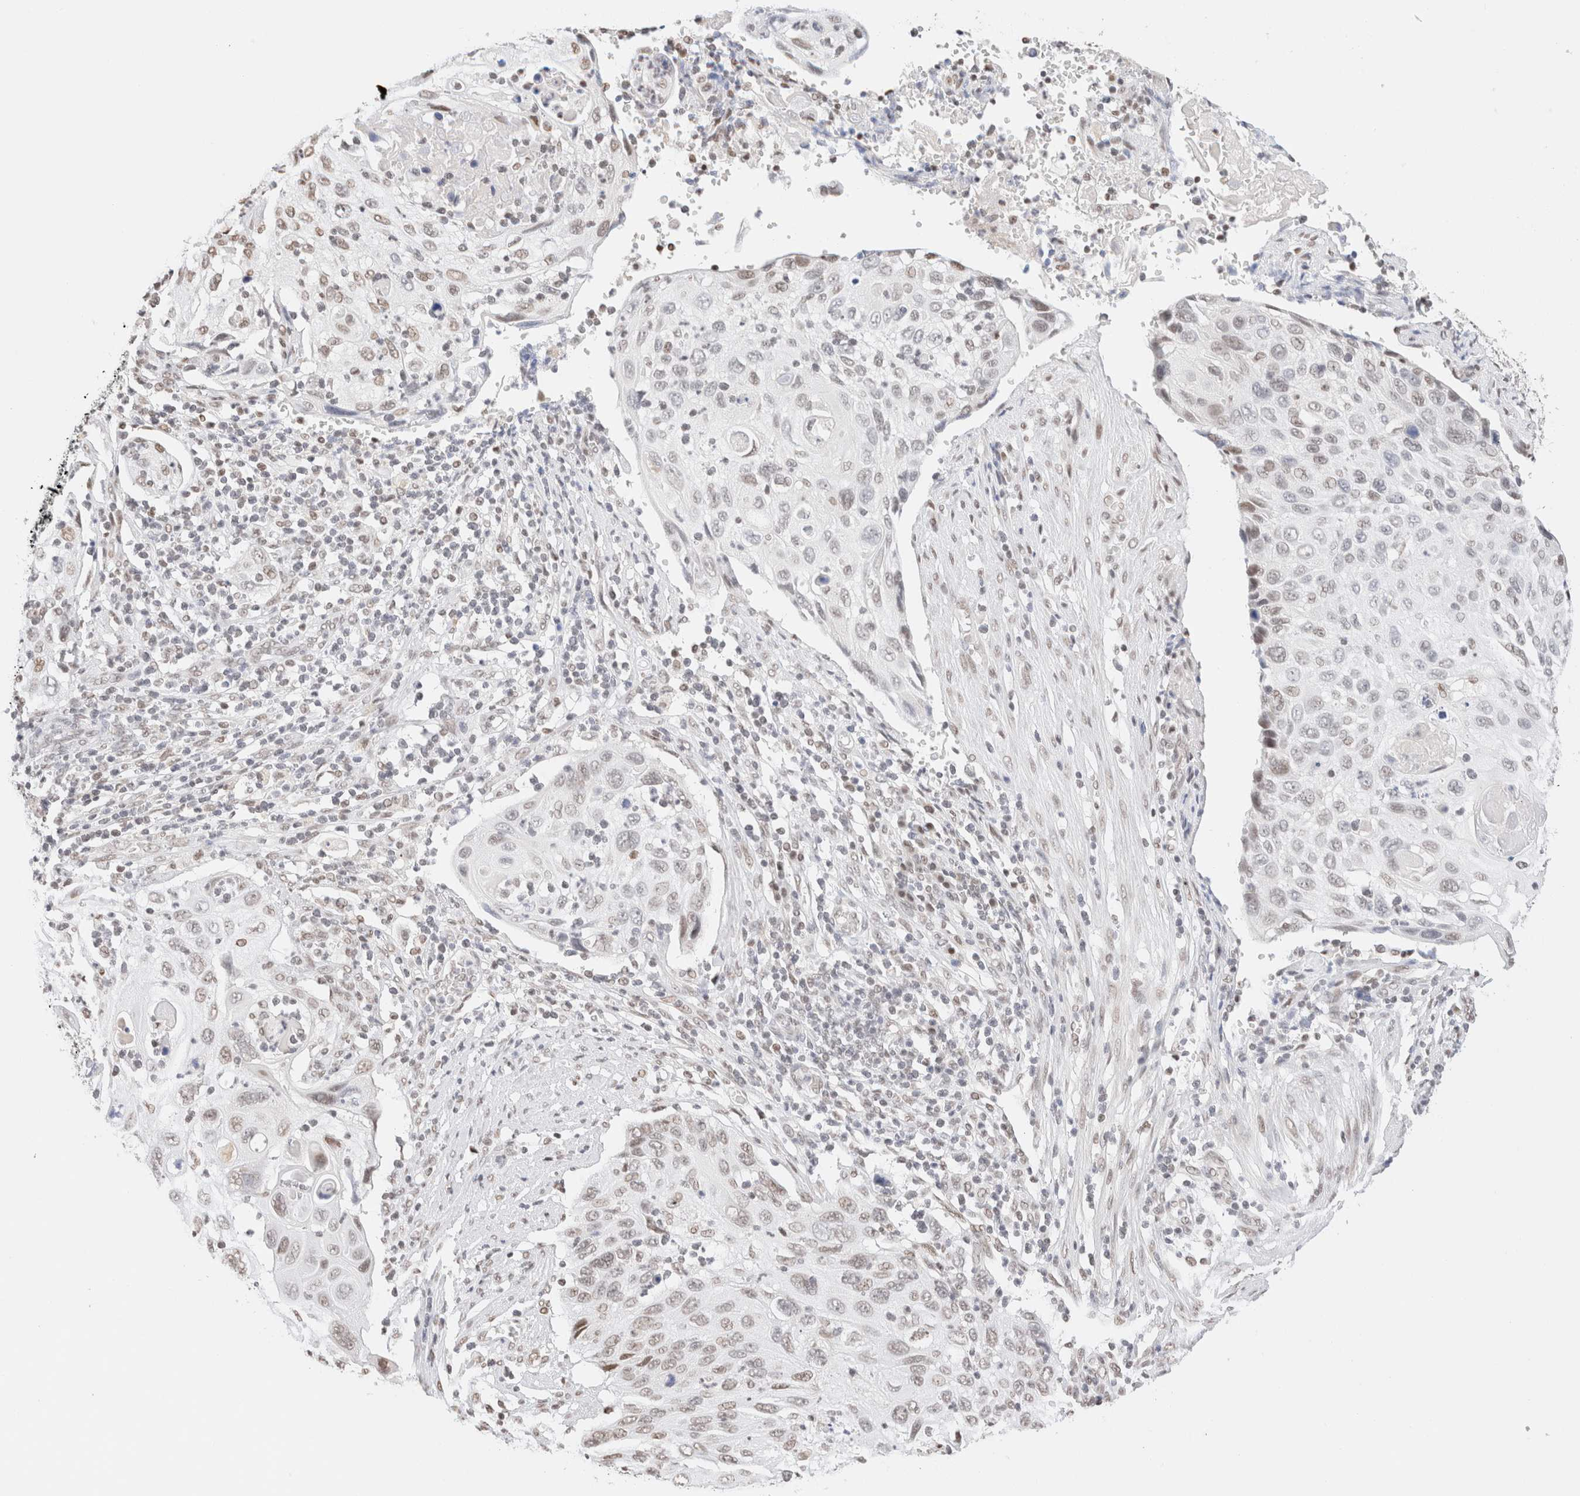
{"staining": {"intensity": "moderate", "quantity": "<25%", "location": "nuclear"}, "tissue": "cervical cancer", "cell_type": "Tumor cells", "image_type": "cancer", "snomed": [{"axis": "morphology", "description": "Squamous cell carcinoma, NOS"}, {"axis": "topography", "description": "Cervix"}], "caption": "Human cervical cancer (squamous cell carcinoma) stained with a protein marker displays moderate staining in tumor cells.", "gene": "SUPT3H", "patient": {"sex": "female", "age": 70}}